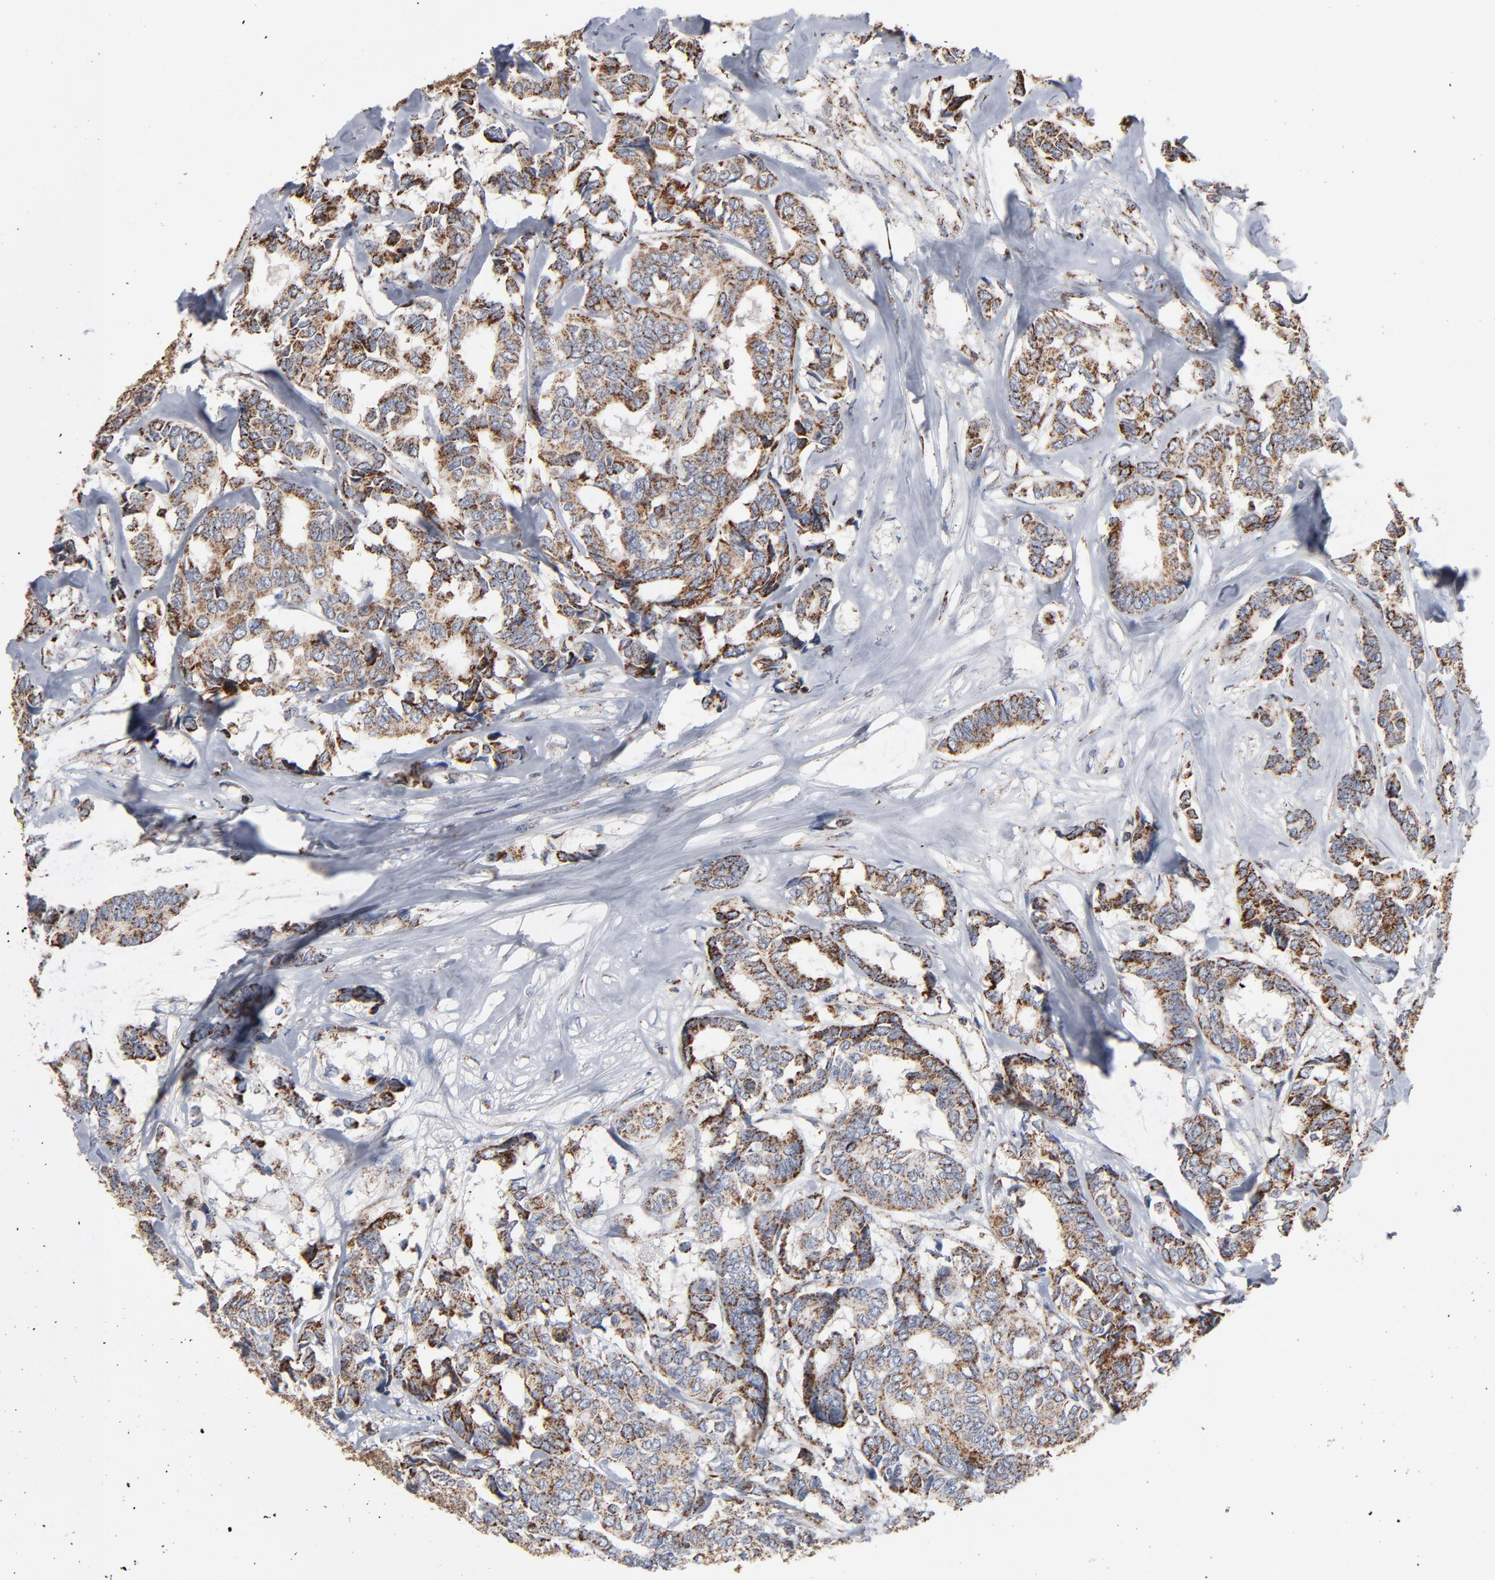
{"staining": {"intensity": "strong", "quantity": ">75%", "location": "cytoplasmic/membranous"}, "tissue": "breast cancer", "cell_type": "Tumor cells", "image_type": "cancer", "snomed": [{"axis": "morphology", "description": "Duct carcinoma"}, {"axis": "topography", "description": "Breast"}], "caption": "A brown stain highlights strong cytoplasmic/membranous staining of a protein in human breast cancer tumor cells.", "gene": "UQCRC1", "patient": {"sex": "female", "age": 87}}